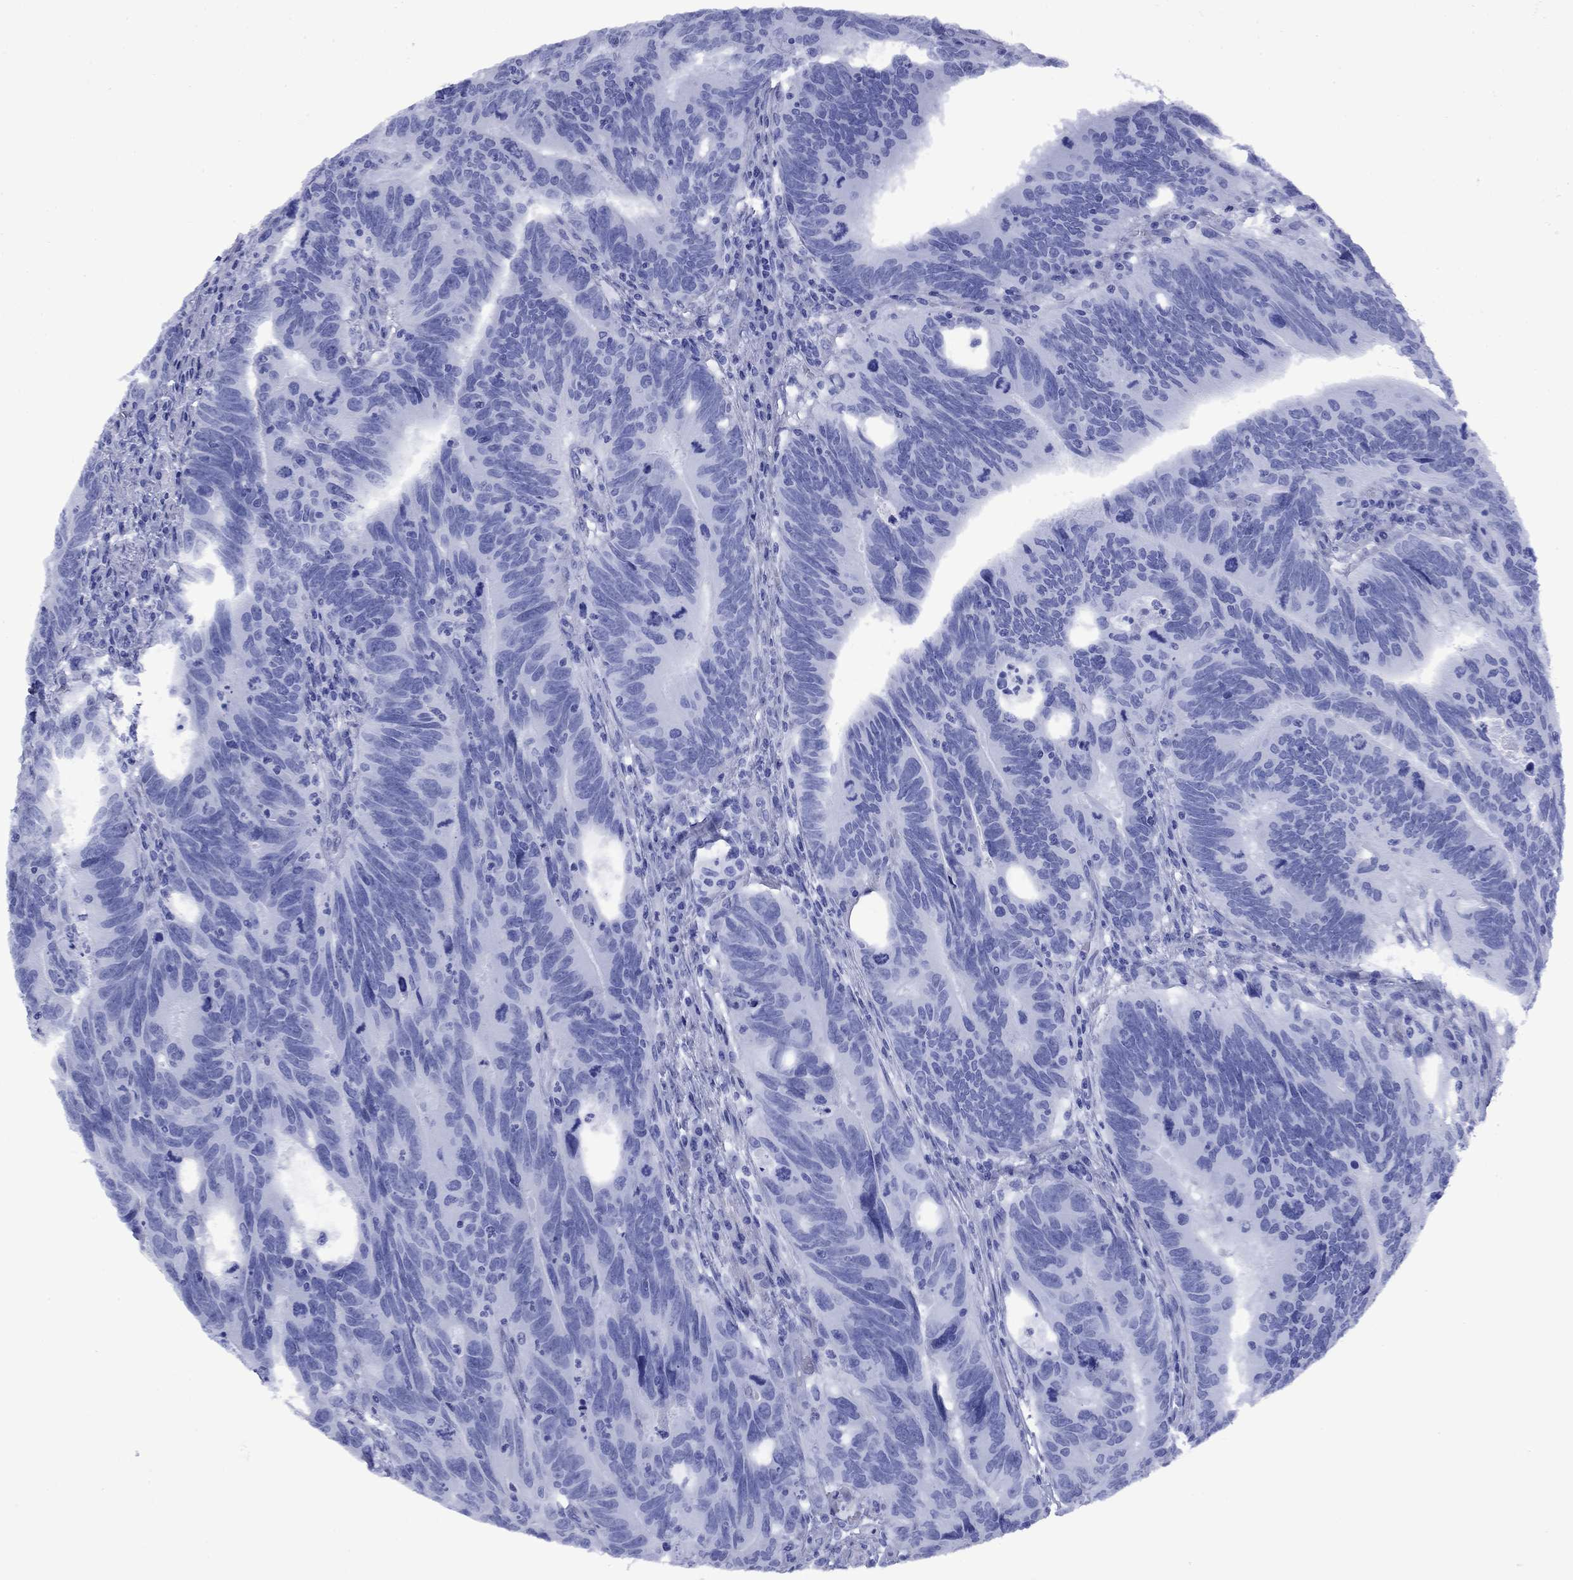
{"staining": {"intensity": "negative", "quantity": "none", "location": "none"}, "tissue": "colorectal cancer", "cell_type": "Tumor cells", "image_type": "cancer", "snomed": [{"axis": "morphology", "description": "Adenocarcinoma, NOS"}, {"axis": "topography", "description": "Colon"}], "caption": "Tumor cells are negative for protein expression in human colorectal cancer.", "gene": "APOA2", "patient": {"sex": "female", "age": 77}}